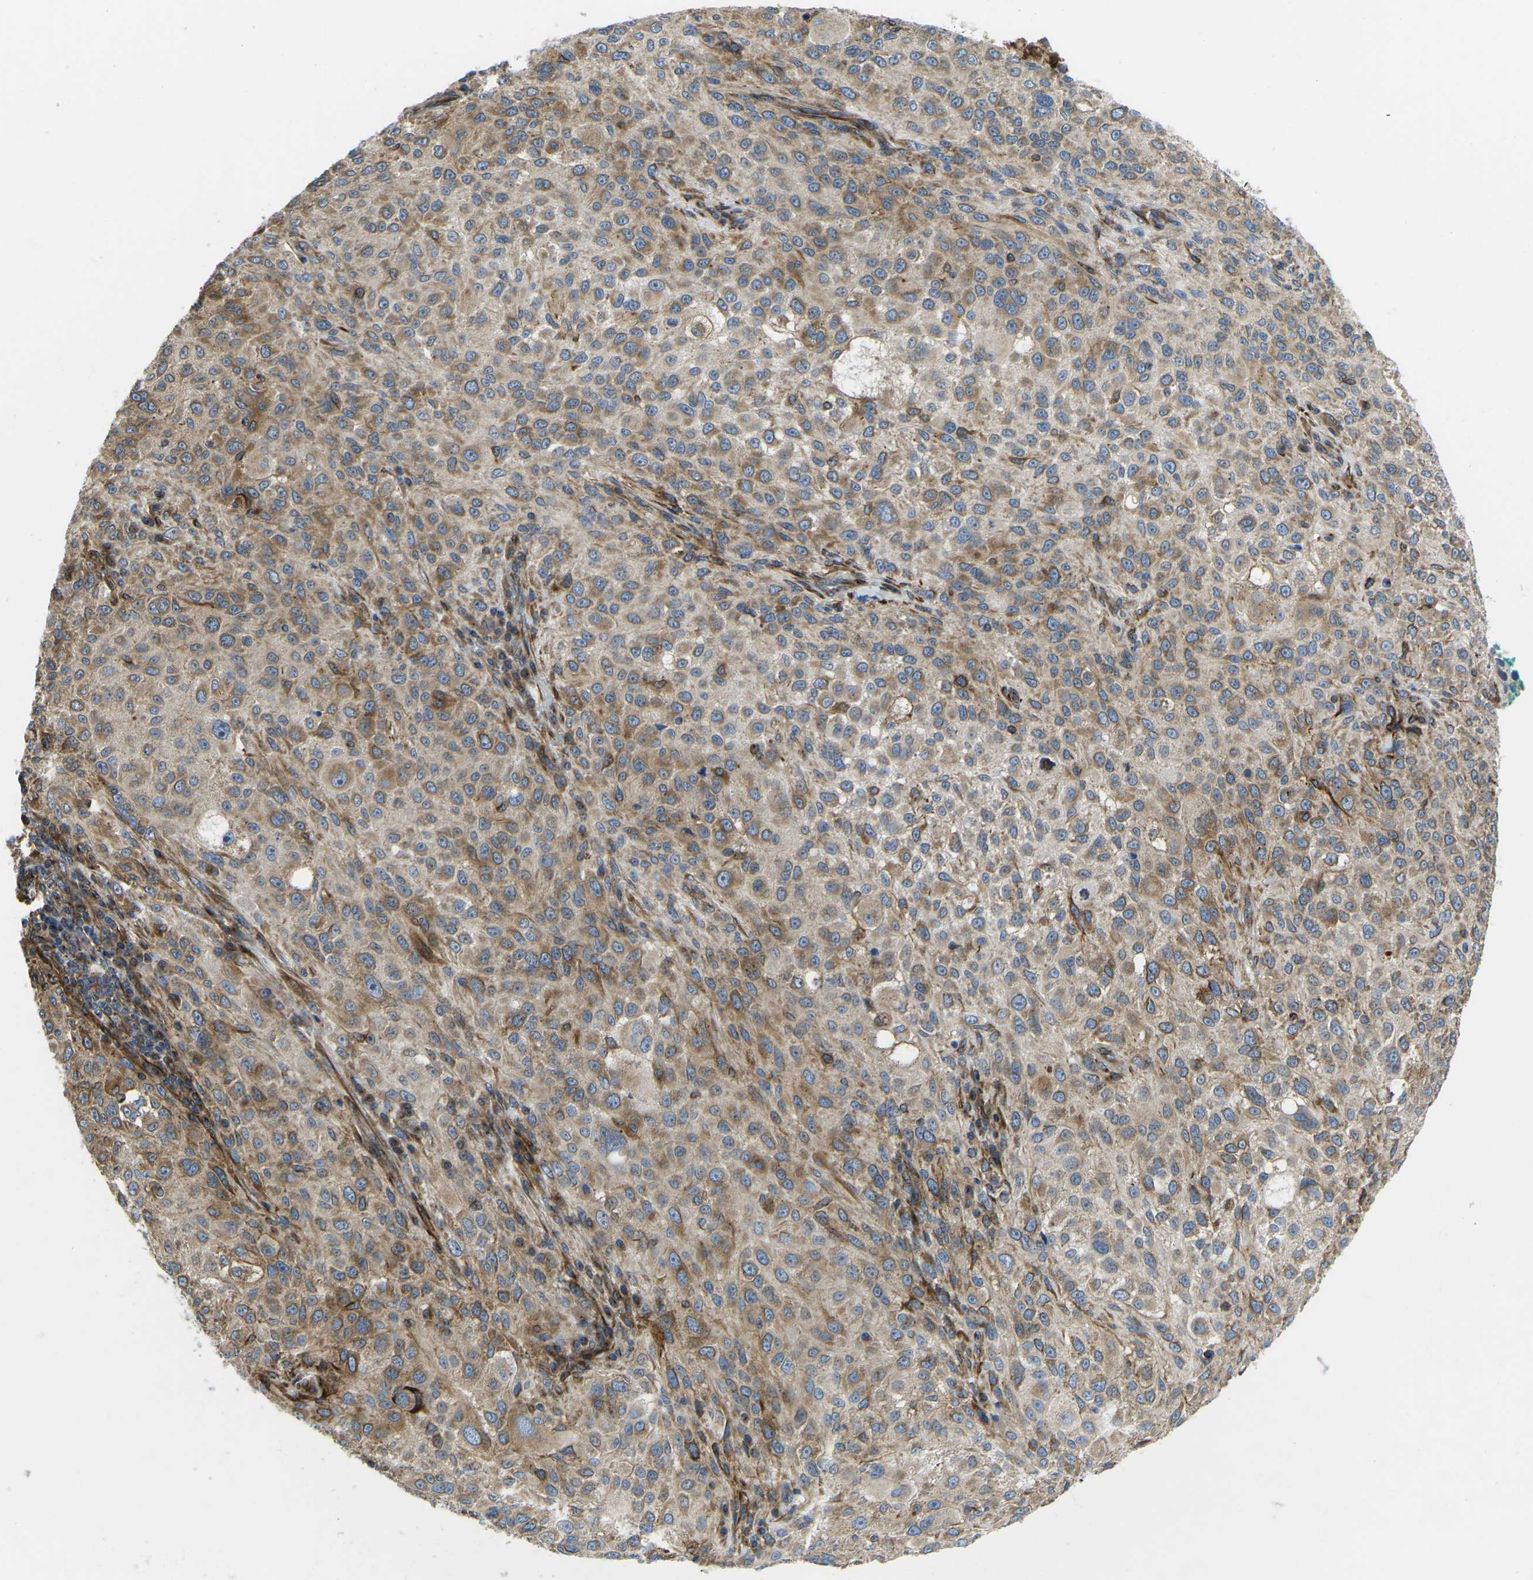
{"staining": {"intensity": "moderate", "quantity": "25%-75%", "location": "cytoplasmic/membranous"}, "tissue": "melanoma", "cell_type": "Tumor cells", "image_type": "cancer", "snomed": [{"axis": "morphology", "description": "Necrosis, NOS"}, {"axis": "morphology", "description": "Malignant melanoma, NOS"}, {"axis": "topography", "description": "Skin"}], "caption": "Melanoma stained with a brown dye shows moderate cytoplasmic/membranous positive staining in about 25%-75% of tumor cells.", "gene": "TMEFF2", "patient": {"sex": "female", "age": 87}}